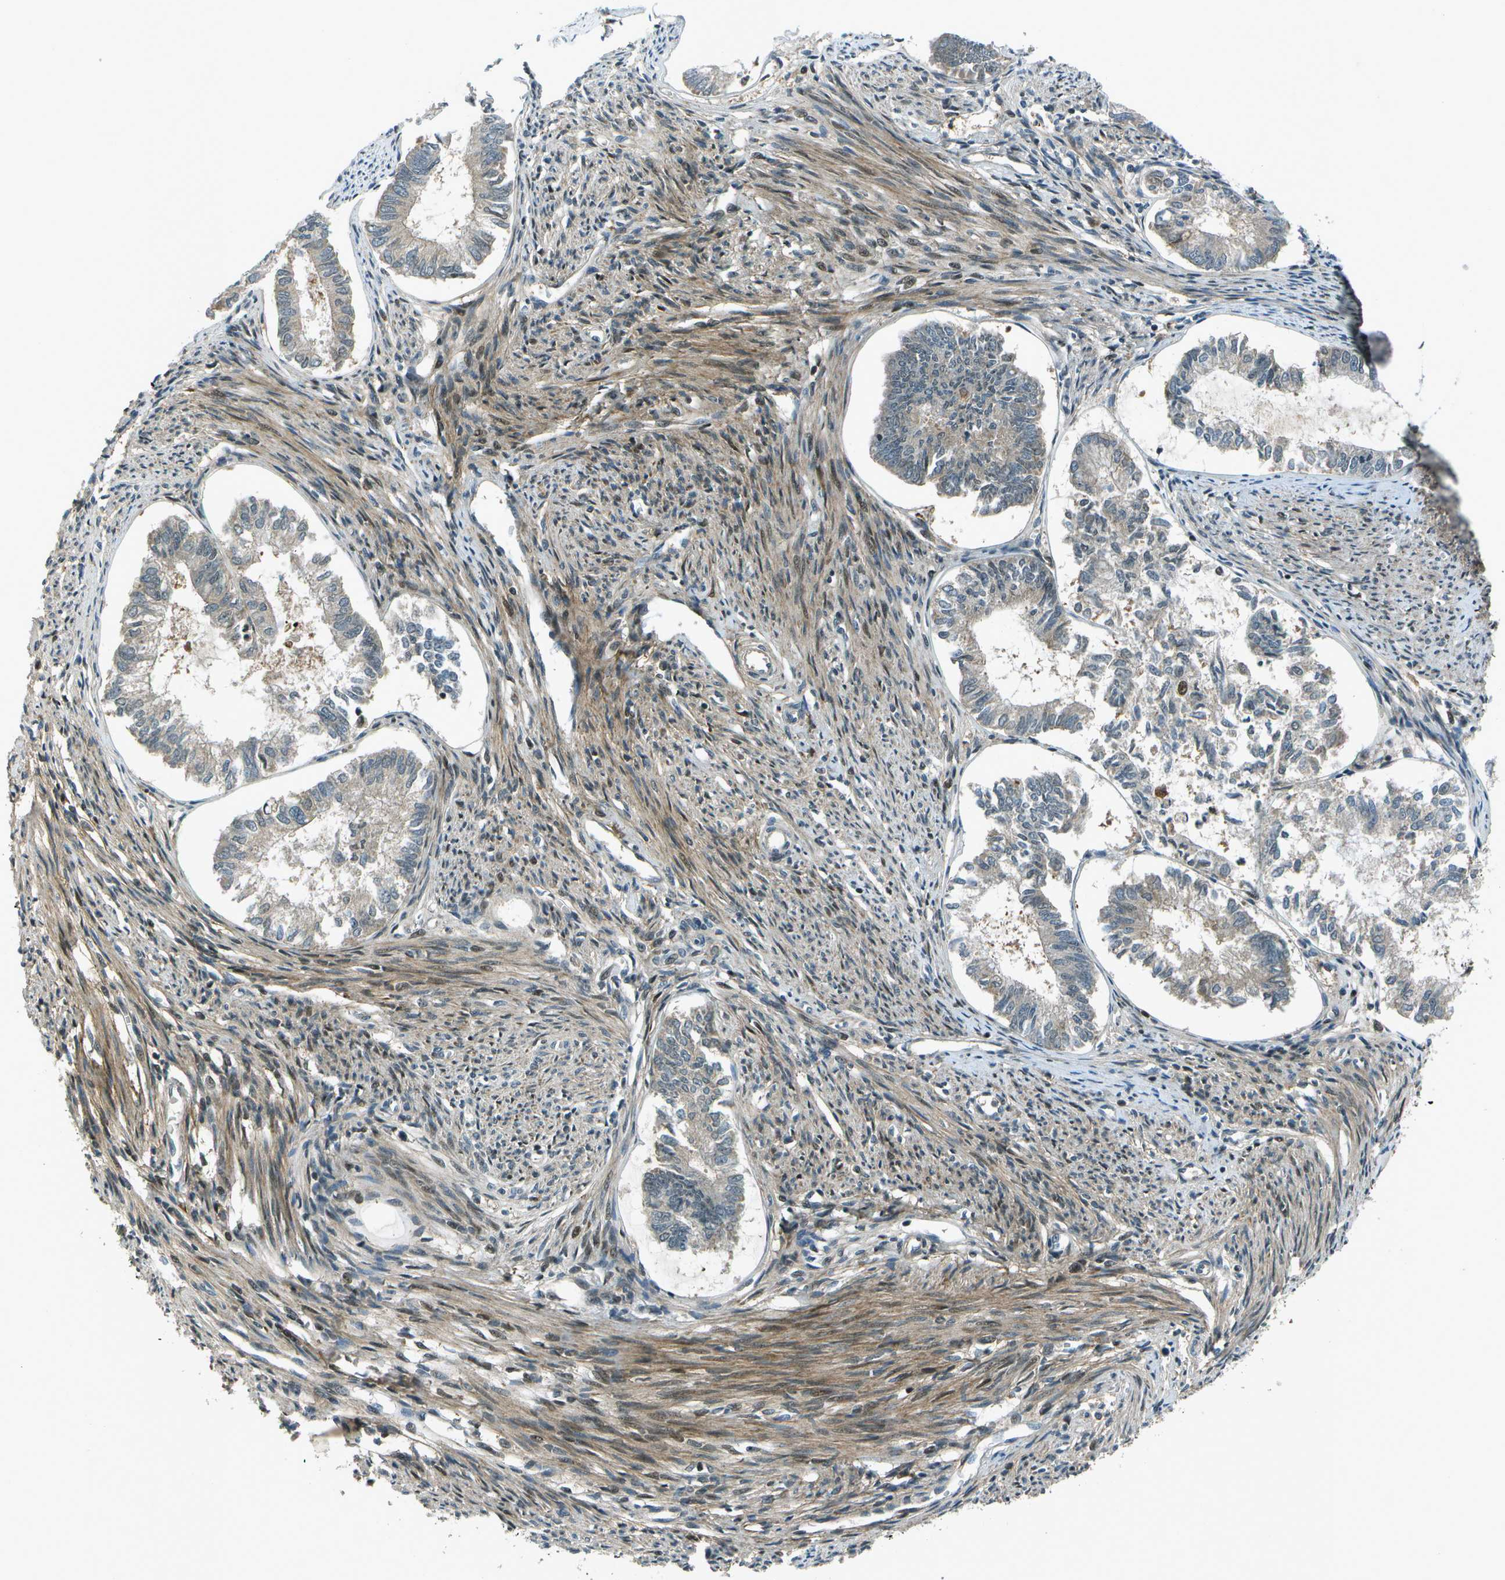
{"staining": {"intensity": "moderate", "quantity": "25%-75%", "location": "cytoplasmic/membranous,nuclear"}, "tissue": "endometrial cancer", "cell_type": "Tumor cells", "image_type": "cancer", "snomed": [{"axis": "morphology", "description": "Adenocarcinoma, NOS"}, {"axis": "topography", "description": "Endometrium"}], "caption": "Endometrial cancer (adenocarcinoma) tissue reveals moderate cytoplasmic/membranous and nuclear positivity in about 25%-75% of tumor cells (DAB = brown stain, brightfield microscopy at high magnification).", "gene": "TMEM19", "patient": {"sex": "female", "age": 86}}